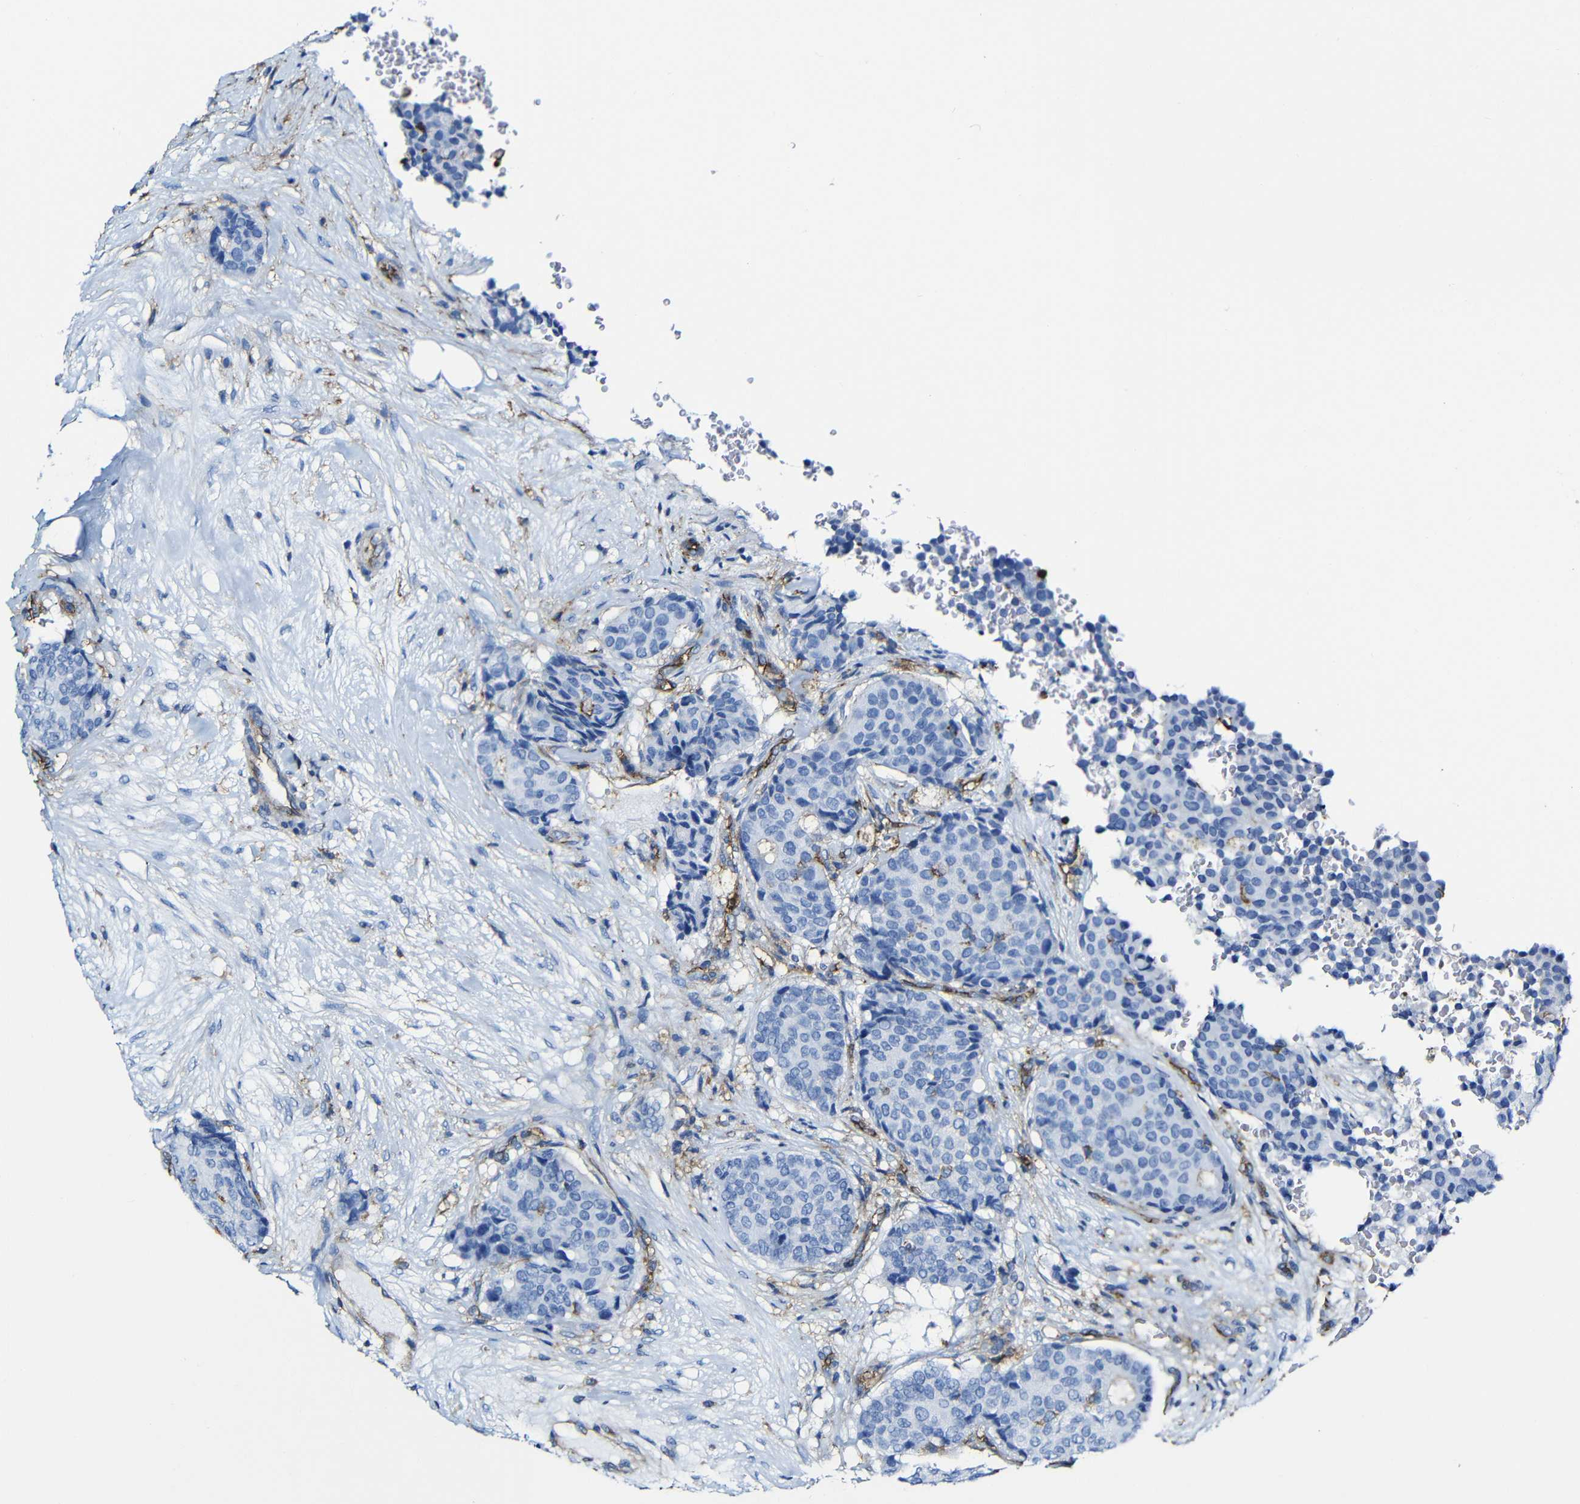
{"staining": {"intensity": "negative", "quantity": "none", "location": "none"}, "tissue": "breast cancer", "cell_type": "Tumor cells", "image_type": "cancer", "snomed": [{"axis": "morphology", "description": "Duct carcinoma"}, {"axis": "topography", "description": "Breast"}], "caption": "An immunohistochemistry (IHC) histopathology image of breast cancer (infiltrating ductal carcinoma) is shown. There is no staining in tumor cells of breast cancer (infiltrating ductal carcinoma).", "gene": "MSN", "patient": {"sex": "female", "age": 75}}